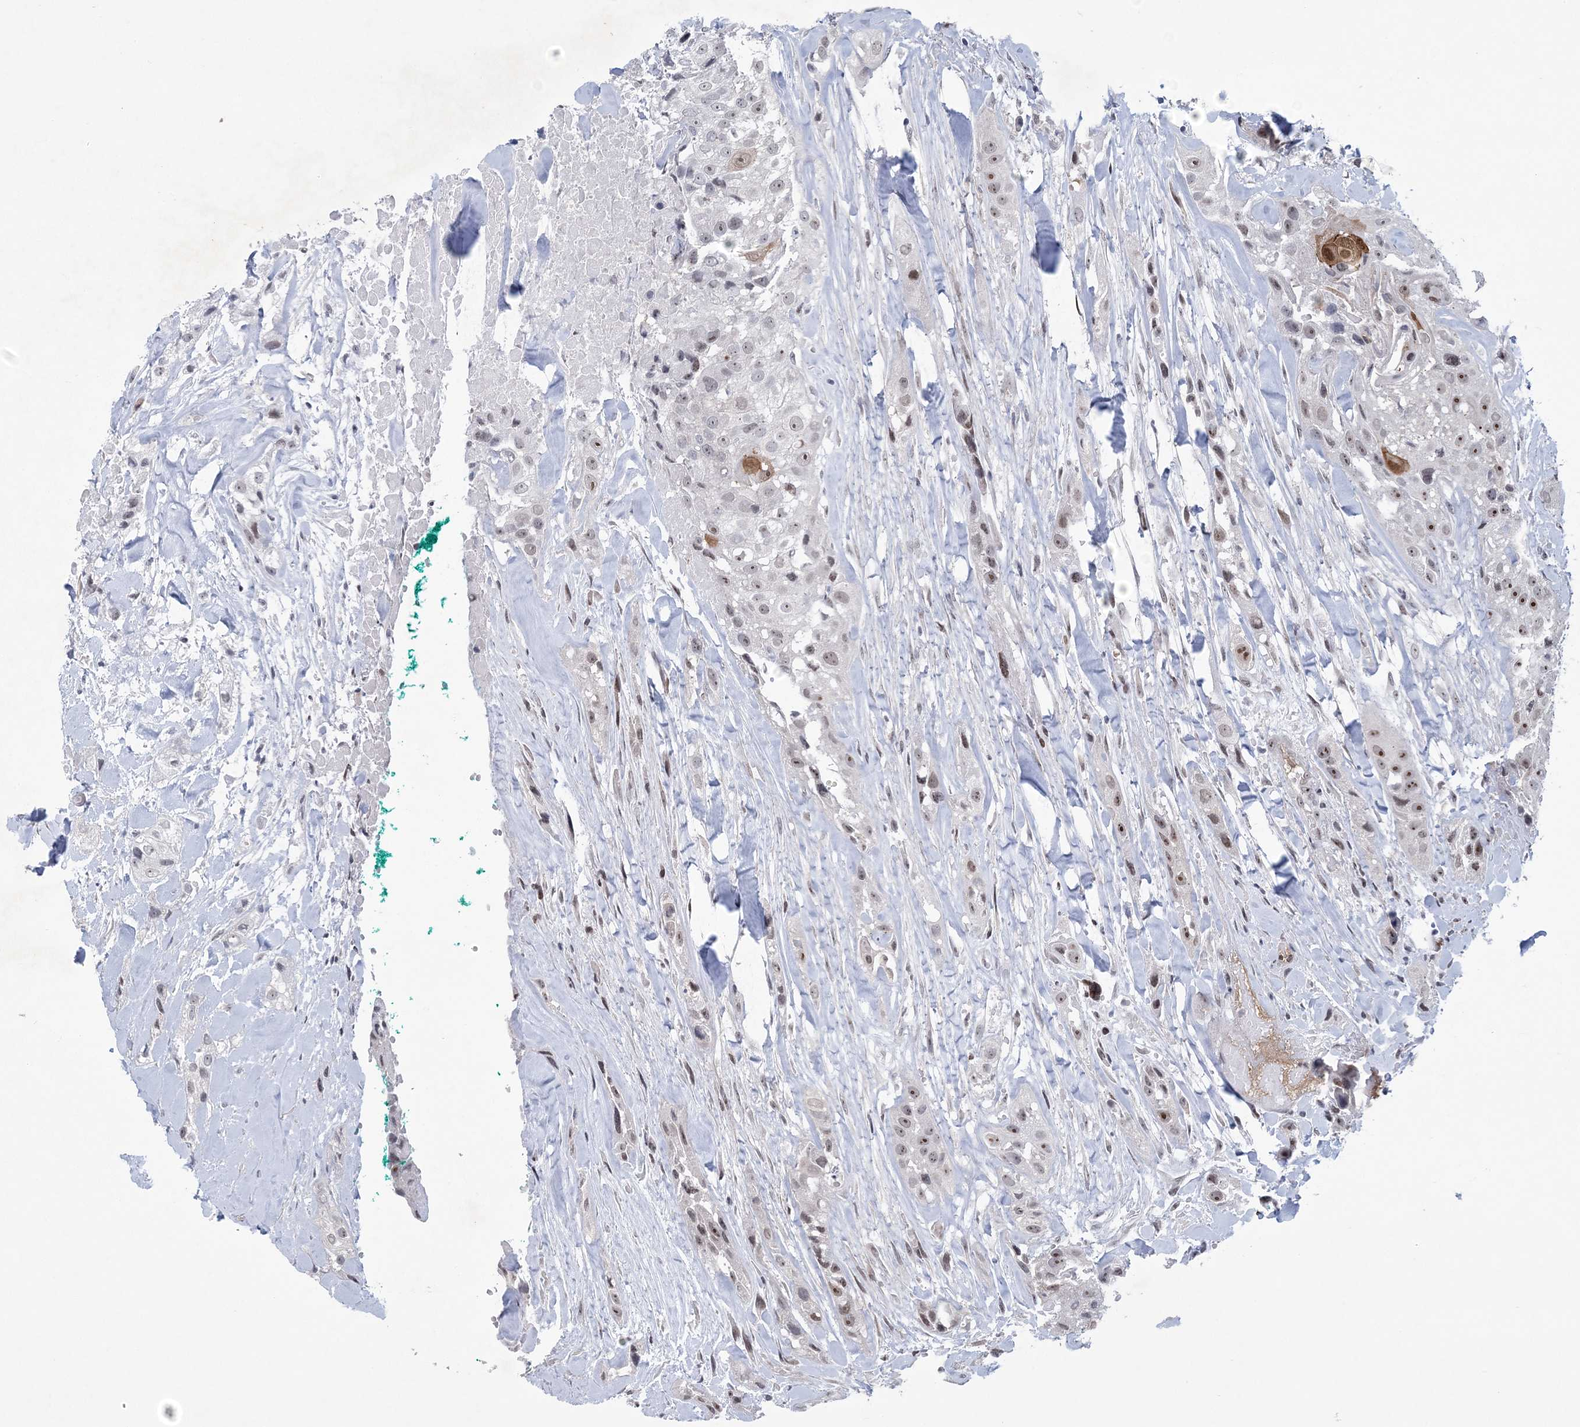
{"staining": {"intensity": "moderate", "quantity": "25%-75%", "location": "nuclear"}, "tissue": "head and neck cancer", "cell_type": "Tumor cells", "image_type": "cancer", "snomed": [{"axis": "morphology", "description": "Normal tissue, NOS"}, {"axis": "morphology", "description": "Squamous cell carcinoma, NOS"}, {"axis": "topography", "description": "Skeletal muscle"}, {"axis": "topography", "description": "Head-Neck"}], "caption": "Head and neck squamous cell carcinoma stained with IHC shows moderate nuclear expression in about 25%-75% of tumor cells. The staining was performed using DAB (3,3'-diaminobenzidine), with brown indicating positive protein expression. Nuclei are stained blue with hematoxylin.", "gene": "HOMEZ", "patient": {"sex": "male", "age": 51}}